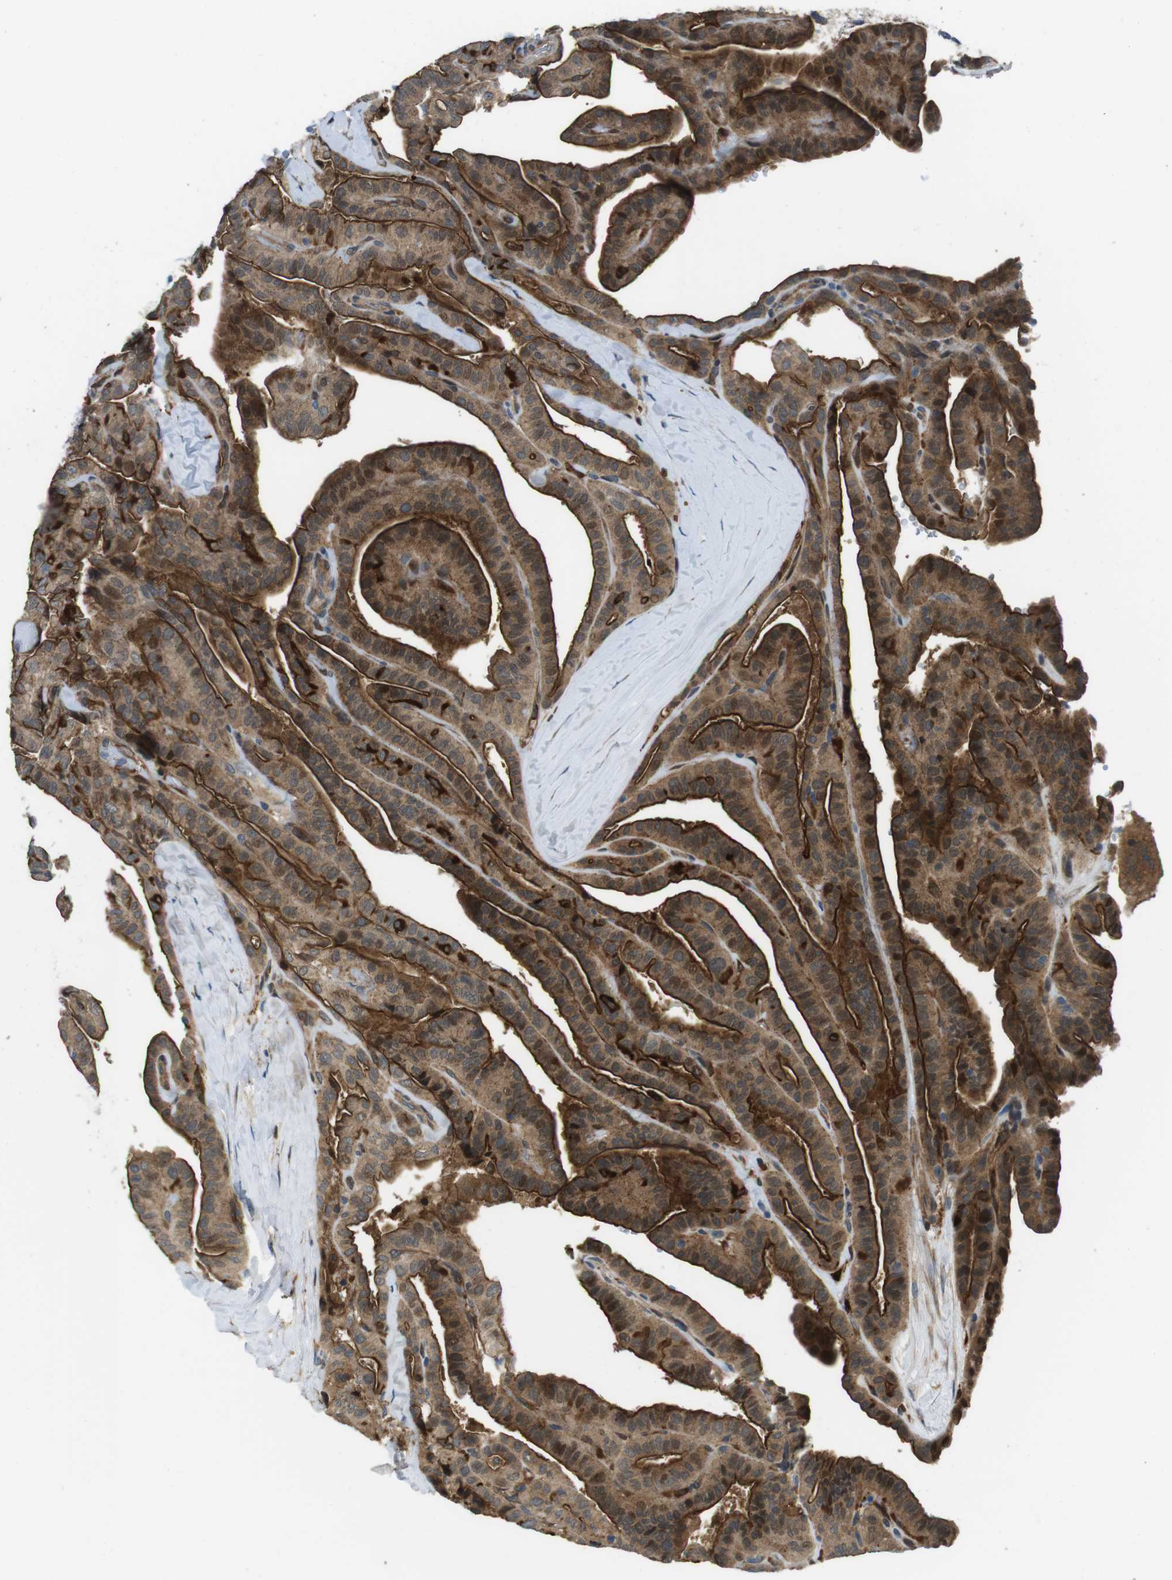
{"staining": {"intensity": "moderate", "quantity": ">75%", "location": "cytoplasmic/membranous"}, "tissue": "thyroid cancer", "cell_type": "Tumor cells", "image_type": "cancer", "snomed": [{"axis": "morphology", "description": "Papillary adenocarcinoma, NOS"}, {"axis": "topography", "description": "Thyroid gland"}], "caption": "This is a micrograph of immunohistochemistry (IHC) staining of thyroid cancer, which shows moderate staining in the cytoplasmic/membranous of tumor cells.", "gene": "PALD1", "patient": {"sex": "male", "age": 77}}